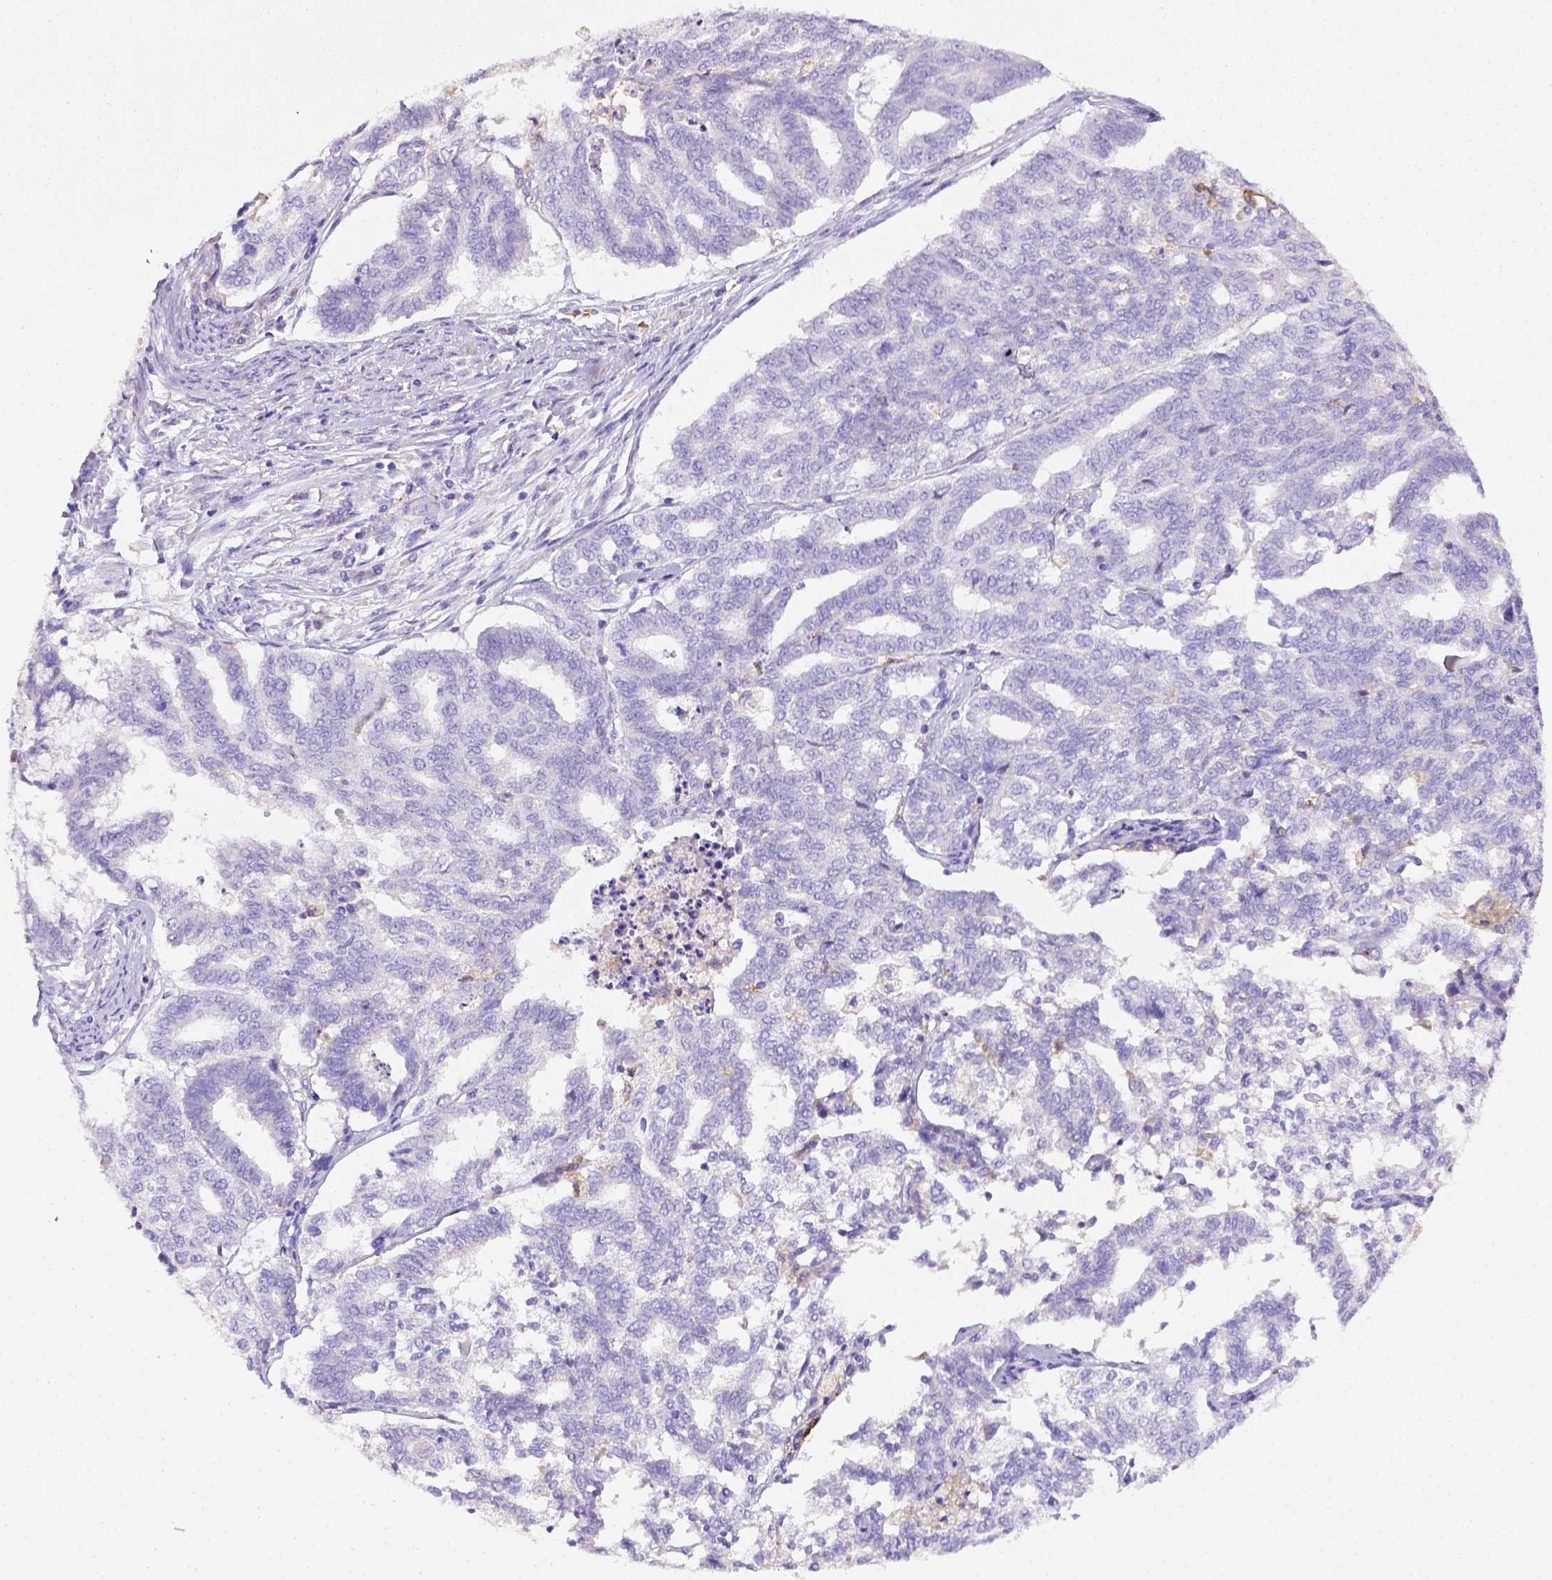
{"staining": {"intensity": "negative", "quantity": "none", "location": "none"}, "tissue": "endometrial cancer", "cell_type": "Tumor cells", "image_type": "cancer", "snomed": [{"axis": "morphology", "description": "Adenocarcinoma, NOS"}, {"axis": "topography", "description": "Endometrium"}], "caption": "This is a histopathology image of IHC staining of endometrial adenocarcinoma, which shows no expression in tumor cells. (DAB (3,3'-diaminobenzidine) immunohistochemistry with hematoxylin counter stain).", "gene": "CD40", "patient": {"sex": "female", "age": 79}}